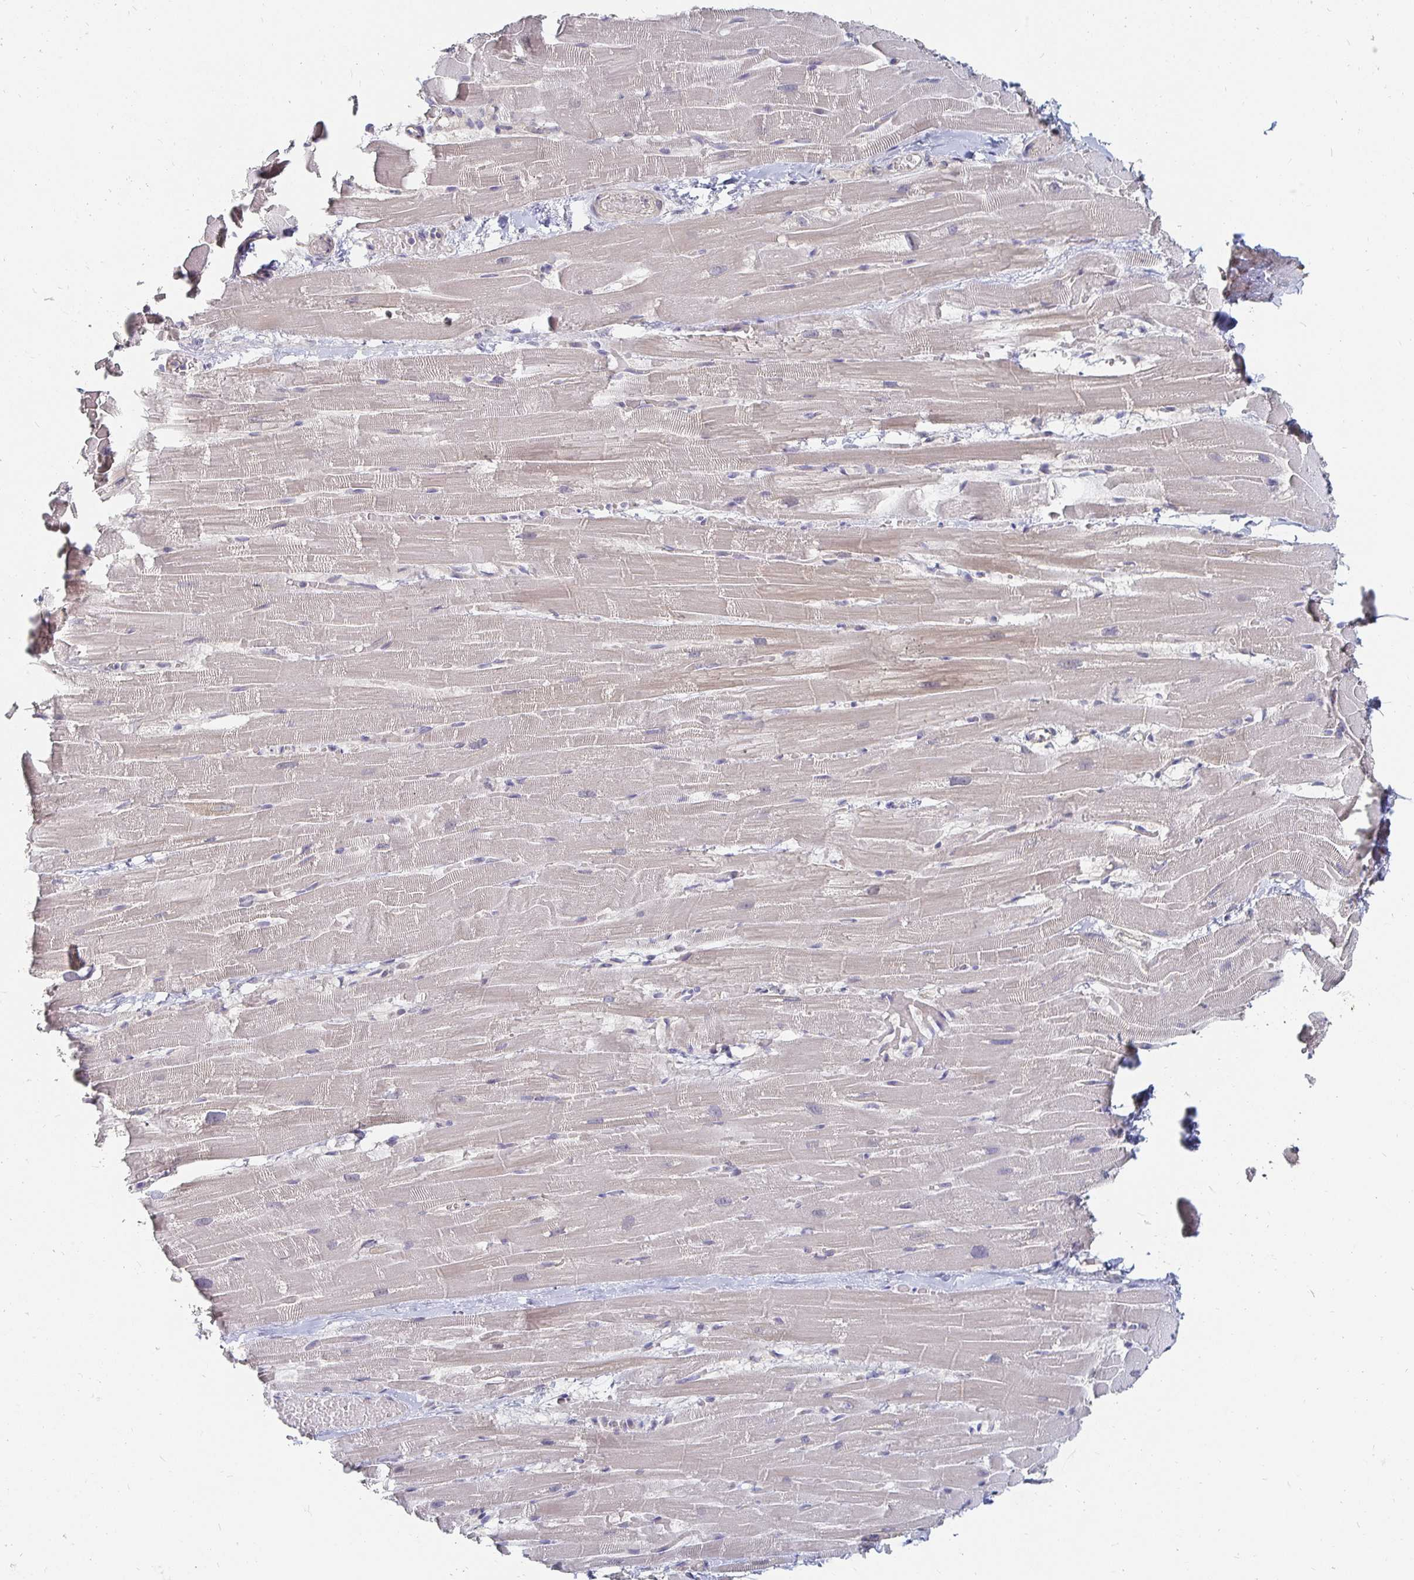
{"staining": {"intensity": "weak", "quantity": "<25%", "location": "cytoplasmic/membranous"}, "tissue": "heart muscle", "cell_type": "Cardiomyocytes", "image_type": "normal", "snomed": [{"axis": "morphology", "description": "Normal tissue, NOS"}, {"axis": "topography", "description": "Heart"}], "caption": "This is an immunohistochemistry micrograph of benign heart muscle. There is no positivity in cardiomyocytes.", "gene": "MEIS1", "patient": {"sex": "male", "age": 37}}